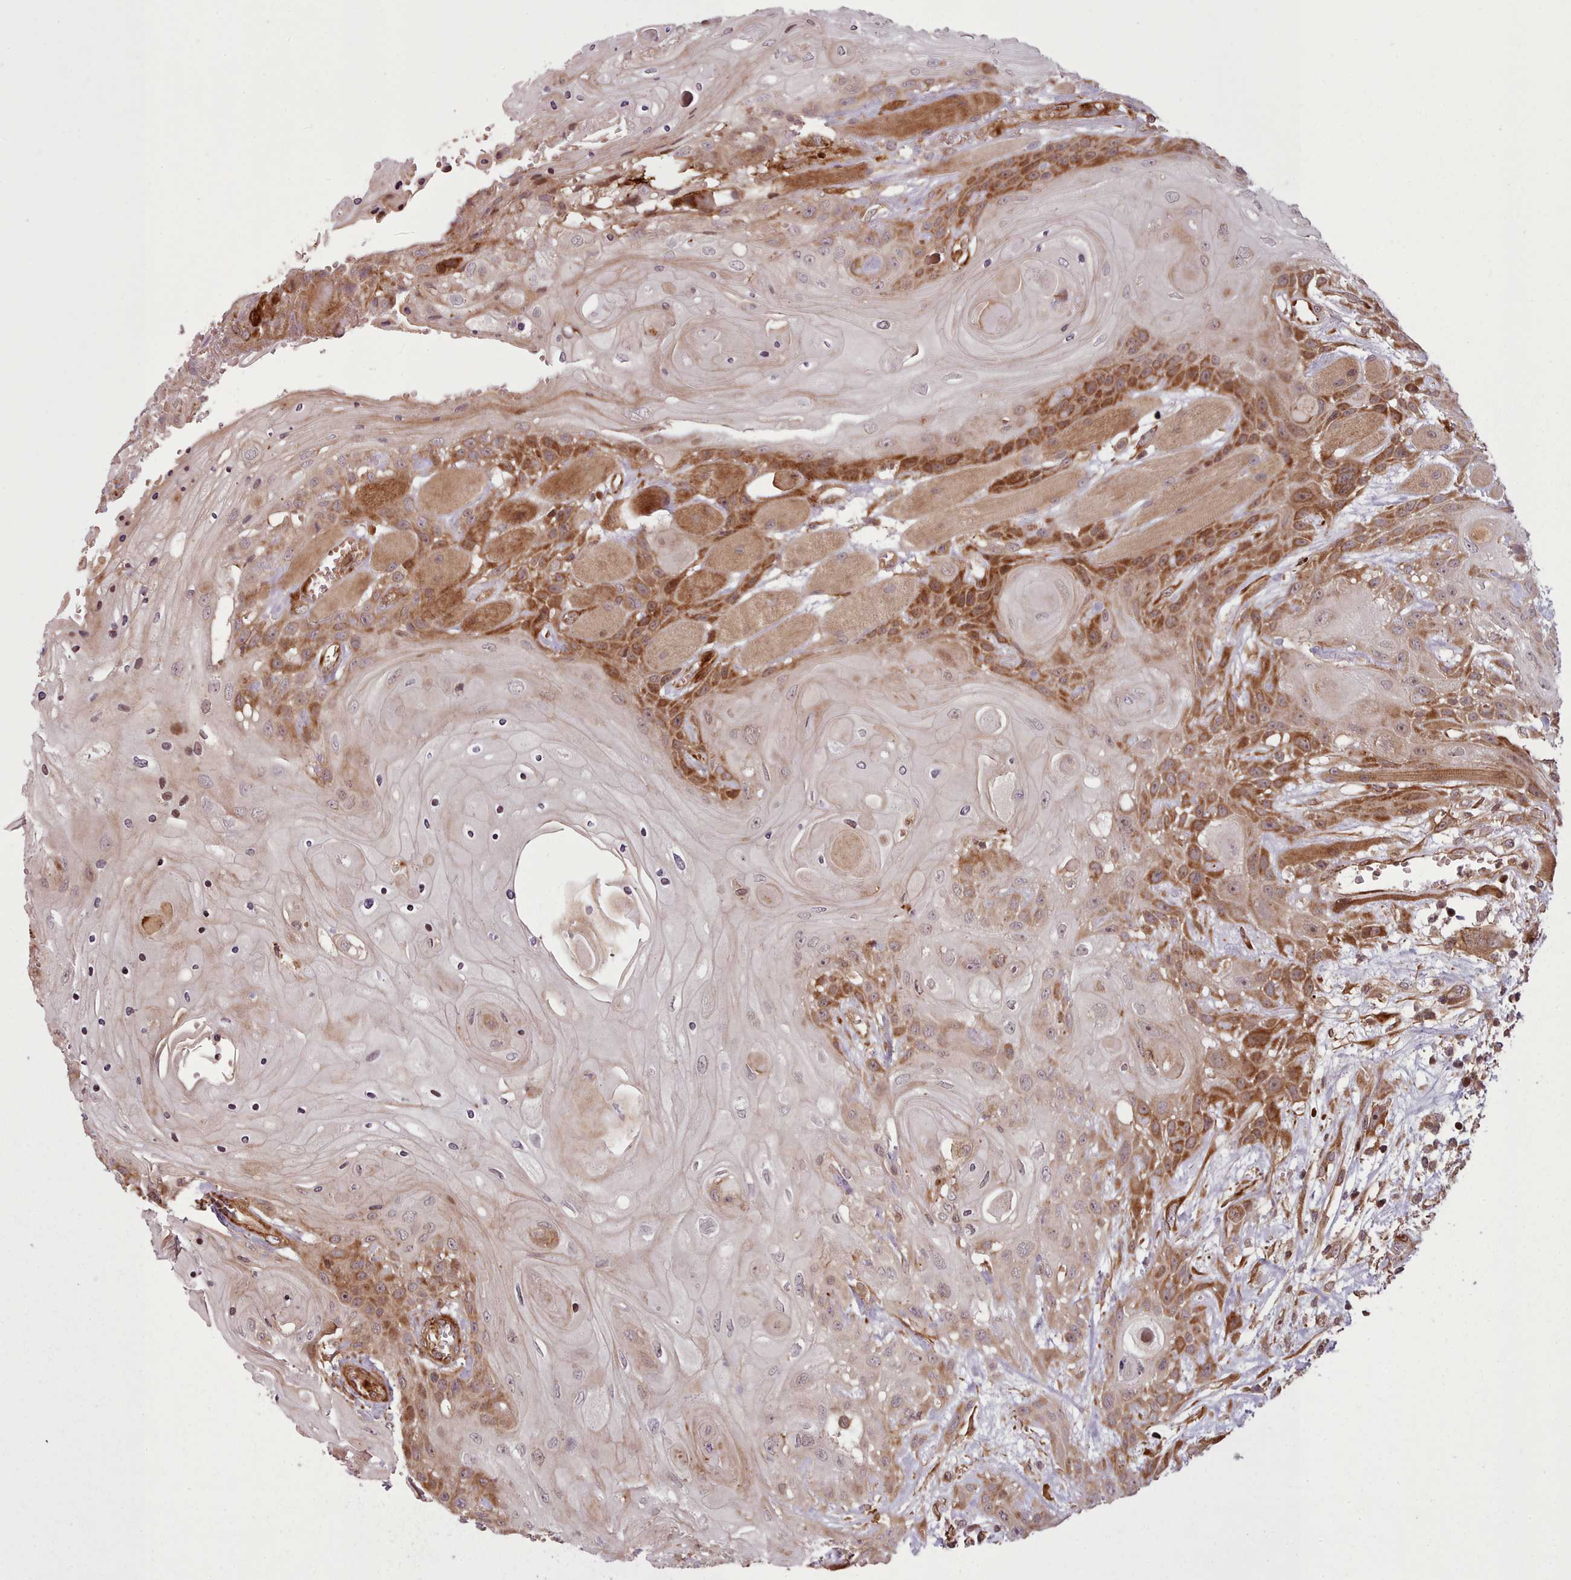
{"staining": {"intensity": "strong", "quantity": "25%-75%", "location": "cytoplasmic/membranous,nuclear"}, "tissue": "head and neck cancer", "cell_type": "Tumor cells", "image_type": "cancer", "snomed": [{"axis": "morphology", "description": "Squamous cell carcinoma, NOS"}, {"axis": "topography", "description": "Head-Neck"}], "caption": "Immunohistochemical staining of human head and neck squamous cell carcinoma reveals high levels of strong cytoplasmic/membranous and nuclear protein staining in approximately 25%-75% of tumor cells. Nuclei are stained in blue.", "gene": "NLRP7", "patient": {"sex": "female", "age": 43}}